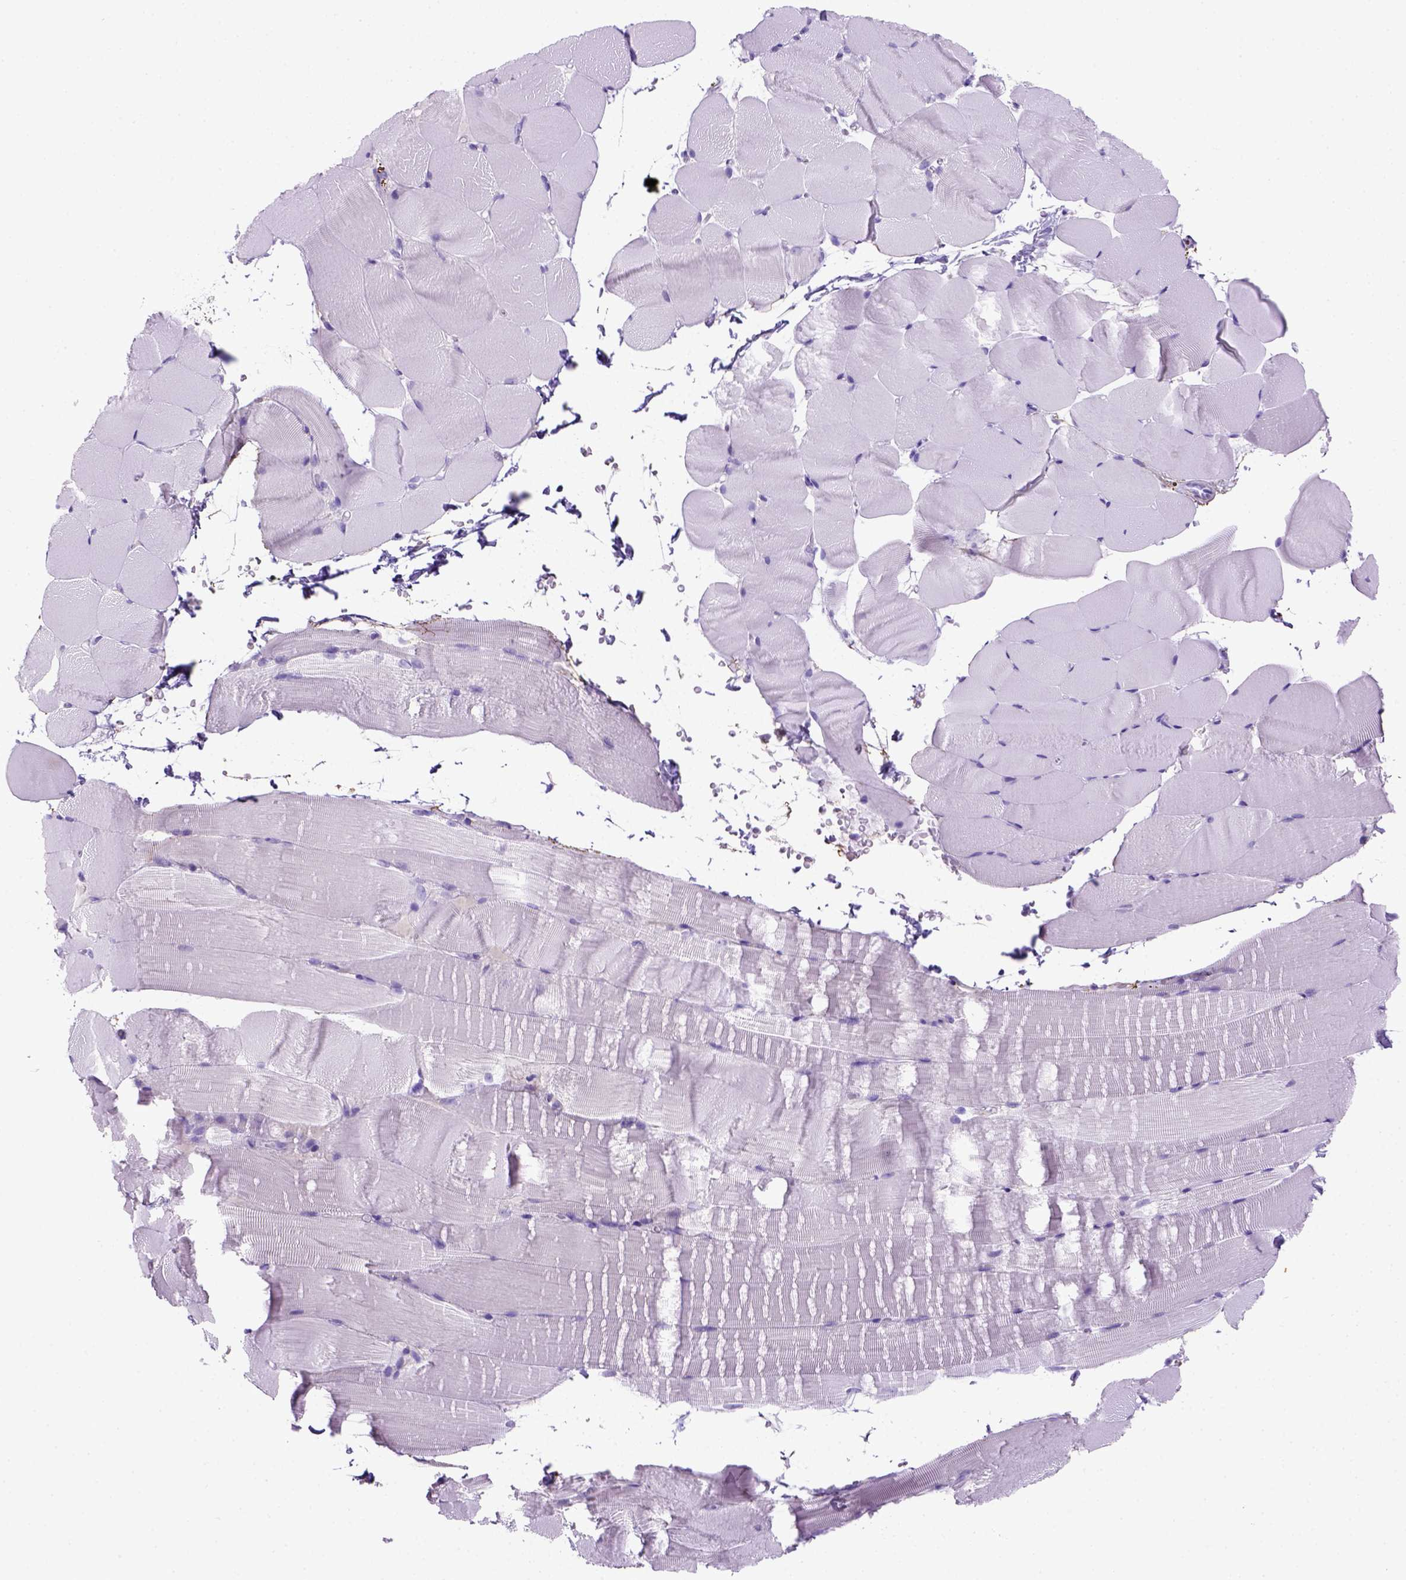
{"staining": {"intensity": "negative", "quantity": "none", "location": "none"}, "tissue": "skeletal muscle", "cell_type": "Myocytes", "image_type": "normal", "snomed": [{"axis": "morphology", "description": "Normal tissue, NOS"}, {"axis": "topography", "description": "Skeletal muscle"}], "caption": "Immunohistochemical staining of unremarkable human skeletal muscle reveals no significant positivity in myocytes.", "gene": "SIRPD", "patient": {"sex": "female", "age": 37}}